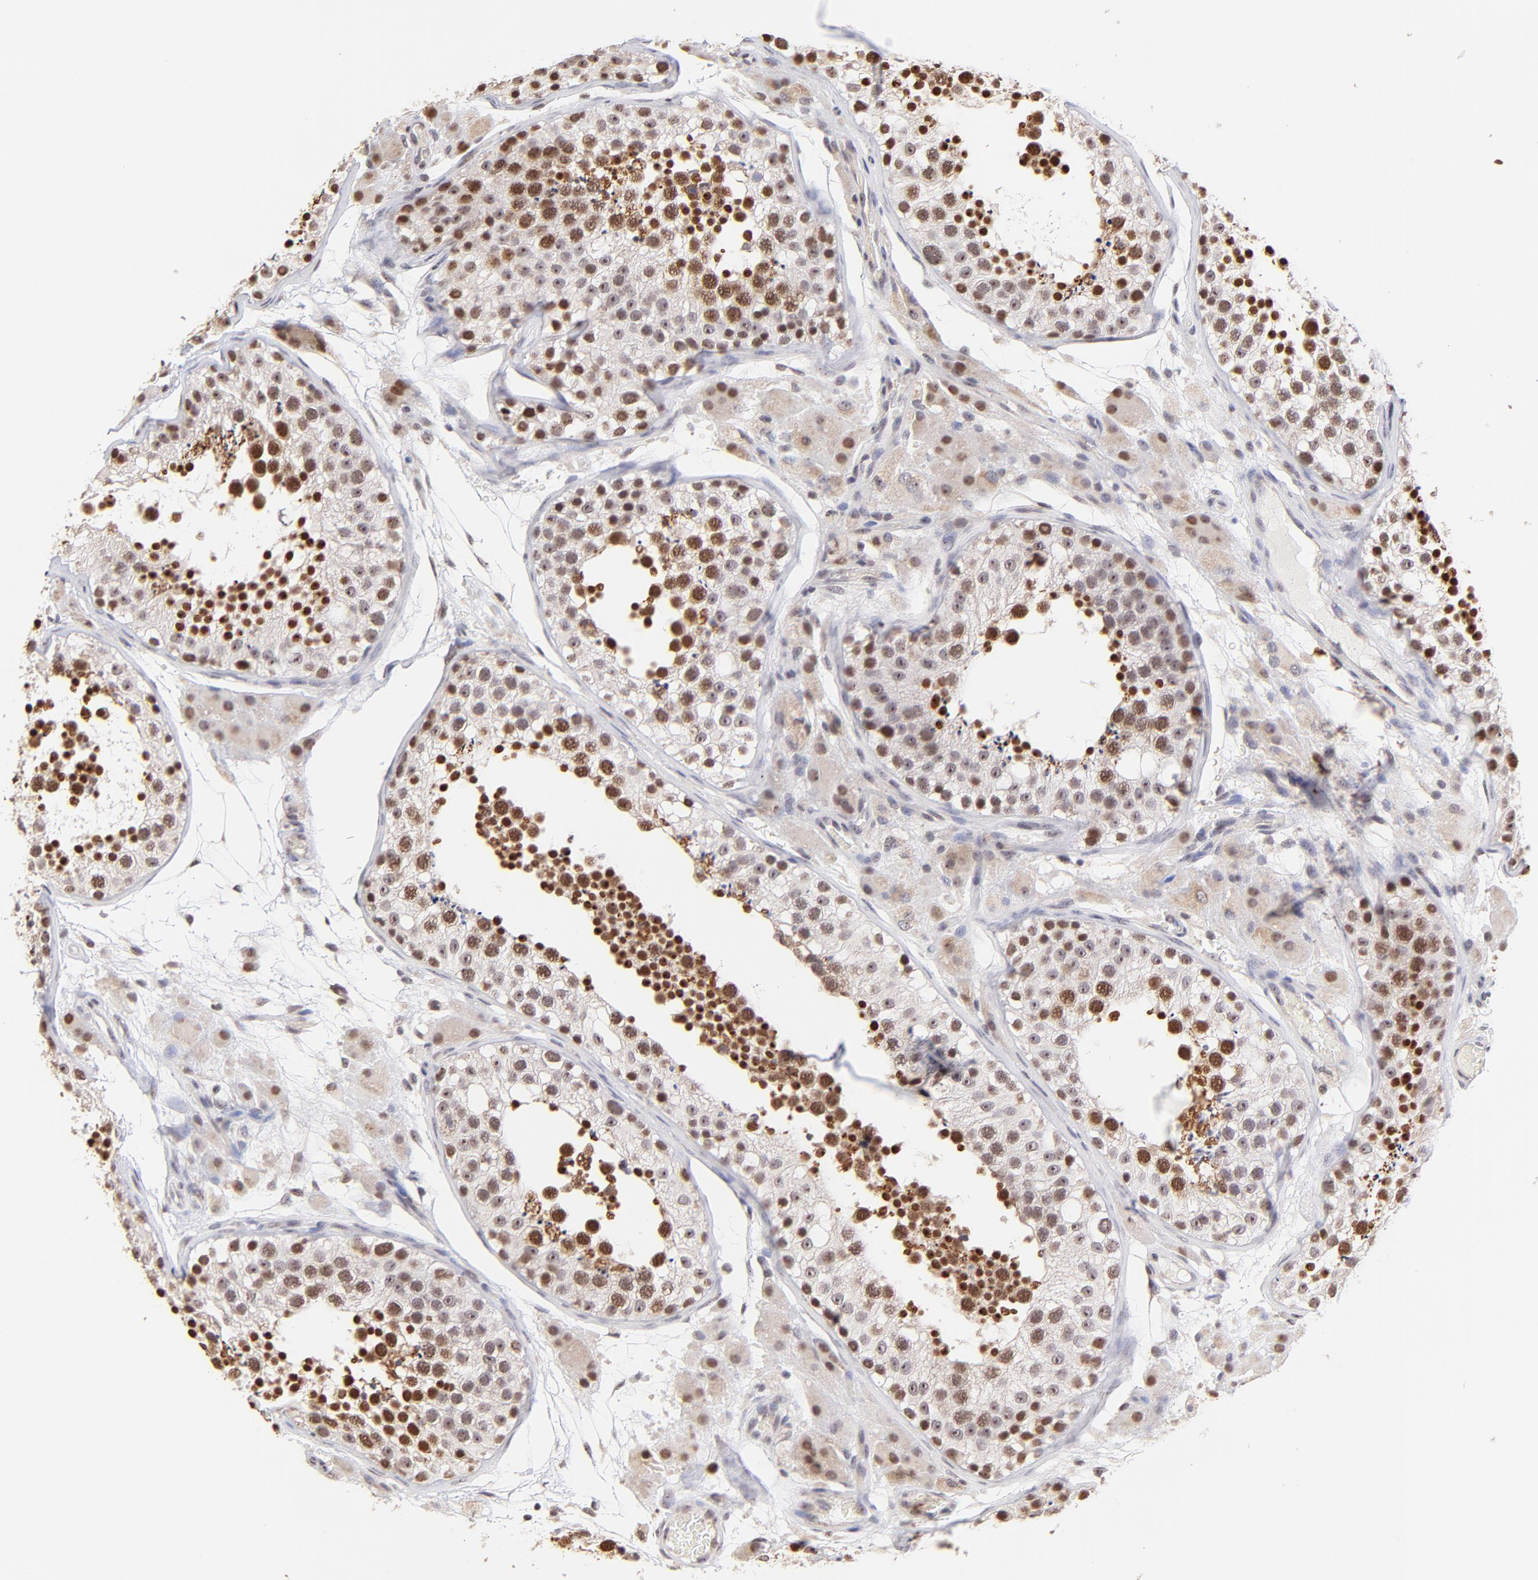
{"staining": {"intensity": "moderate", "quantity": "25%-75%", "location": "nuclear"}, "tissue": "testis", "cell_type": "Cells in seminiferous ducts", "image_type": "normal", "snomed": [{"axis": "morphology", "description": "Normal tissue, NOS"}, {"axis": "topography", "description": "Testis"}], "caption": "The immunohistochemical stain shows moderate nuclear expression in cells in seminiferous ducts of unremarkable testis. (Brightfield microscopy of DAB IHC at high magnification).", "gene": "ZNF670", "patient": {"sex": "male", "age": 26}}